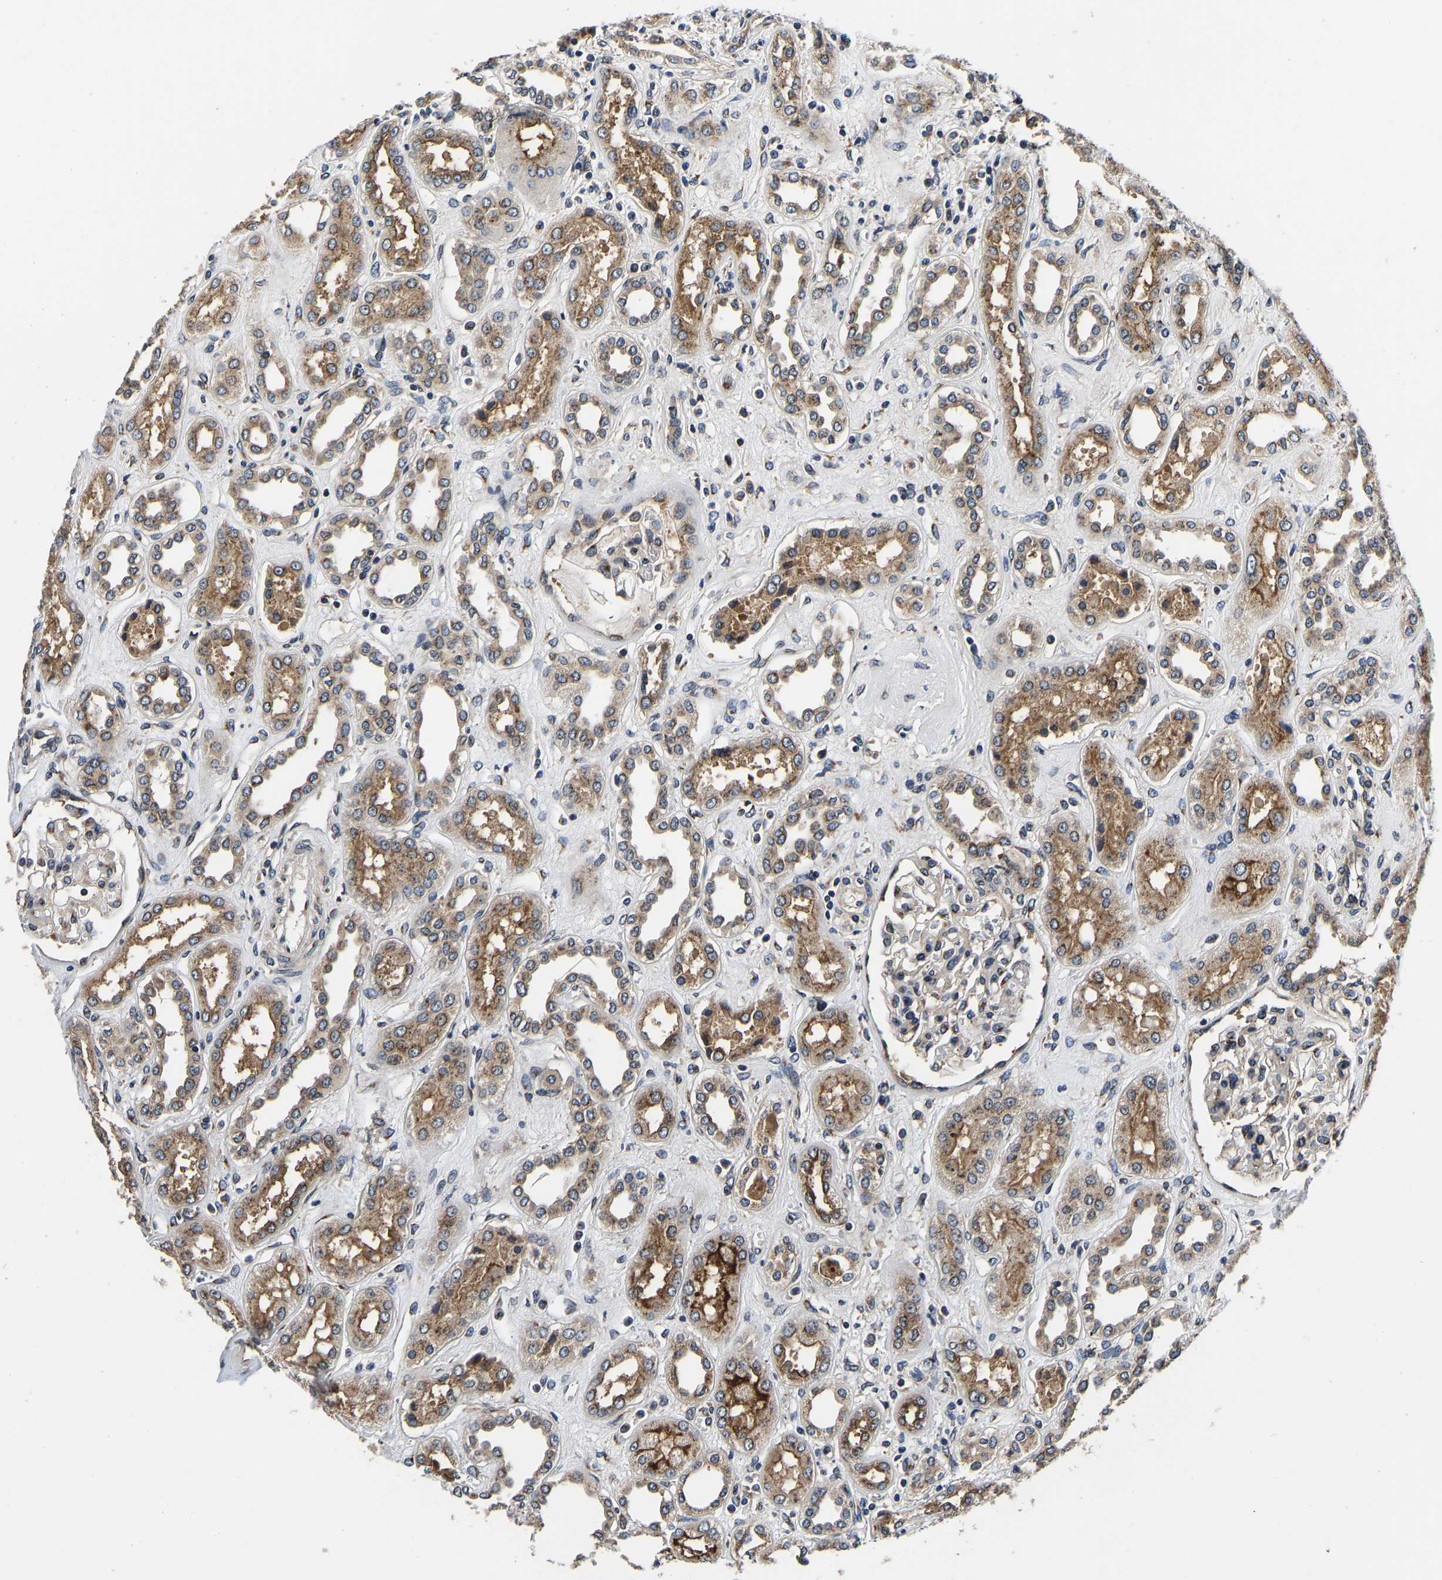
{"staining": {"intensity": "moderate", "quantity": ">75%", "location": "cytoplasmic/membranous"}, "tissue": "kidney", "cell_type": "Cells in glomeruli", "image_type": "normal", "snomed": [{"axis": "morphology", "description": "Normal tissue, NOS"}, {"axis": "topography", "description": "Kidney"}], "caption": "The image reveals staining of benign kidney, revealing moderate cytoplasmic/membranous protein staining (brown color) within cells in glomeruli. Immunohistochemistry stains the protein in brown and the nuclei are stained blue.", "gene": "RABAC1", "patient": {"sex": "male", "age": 59}}